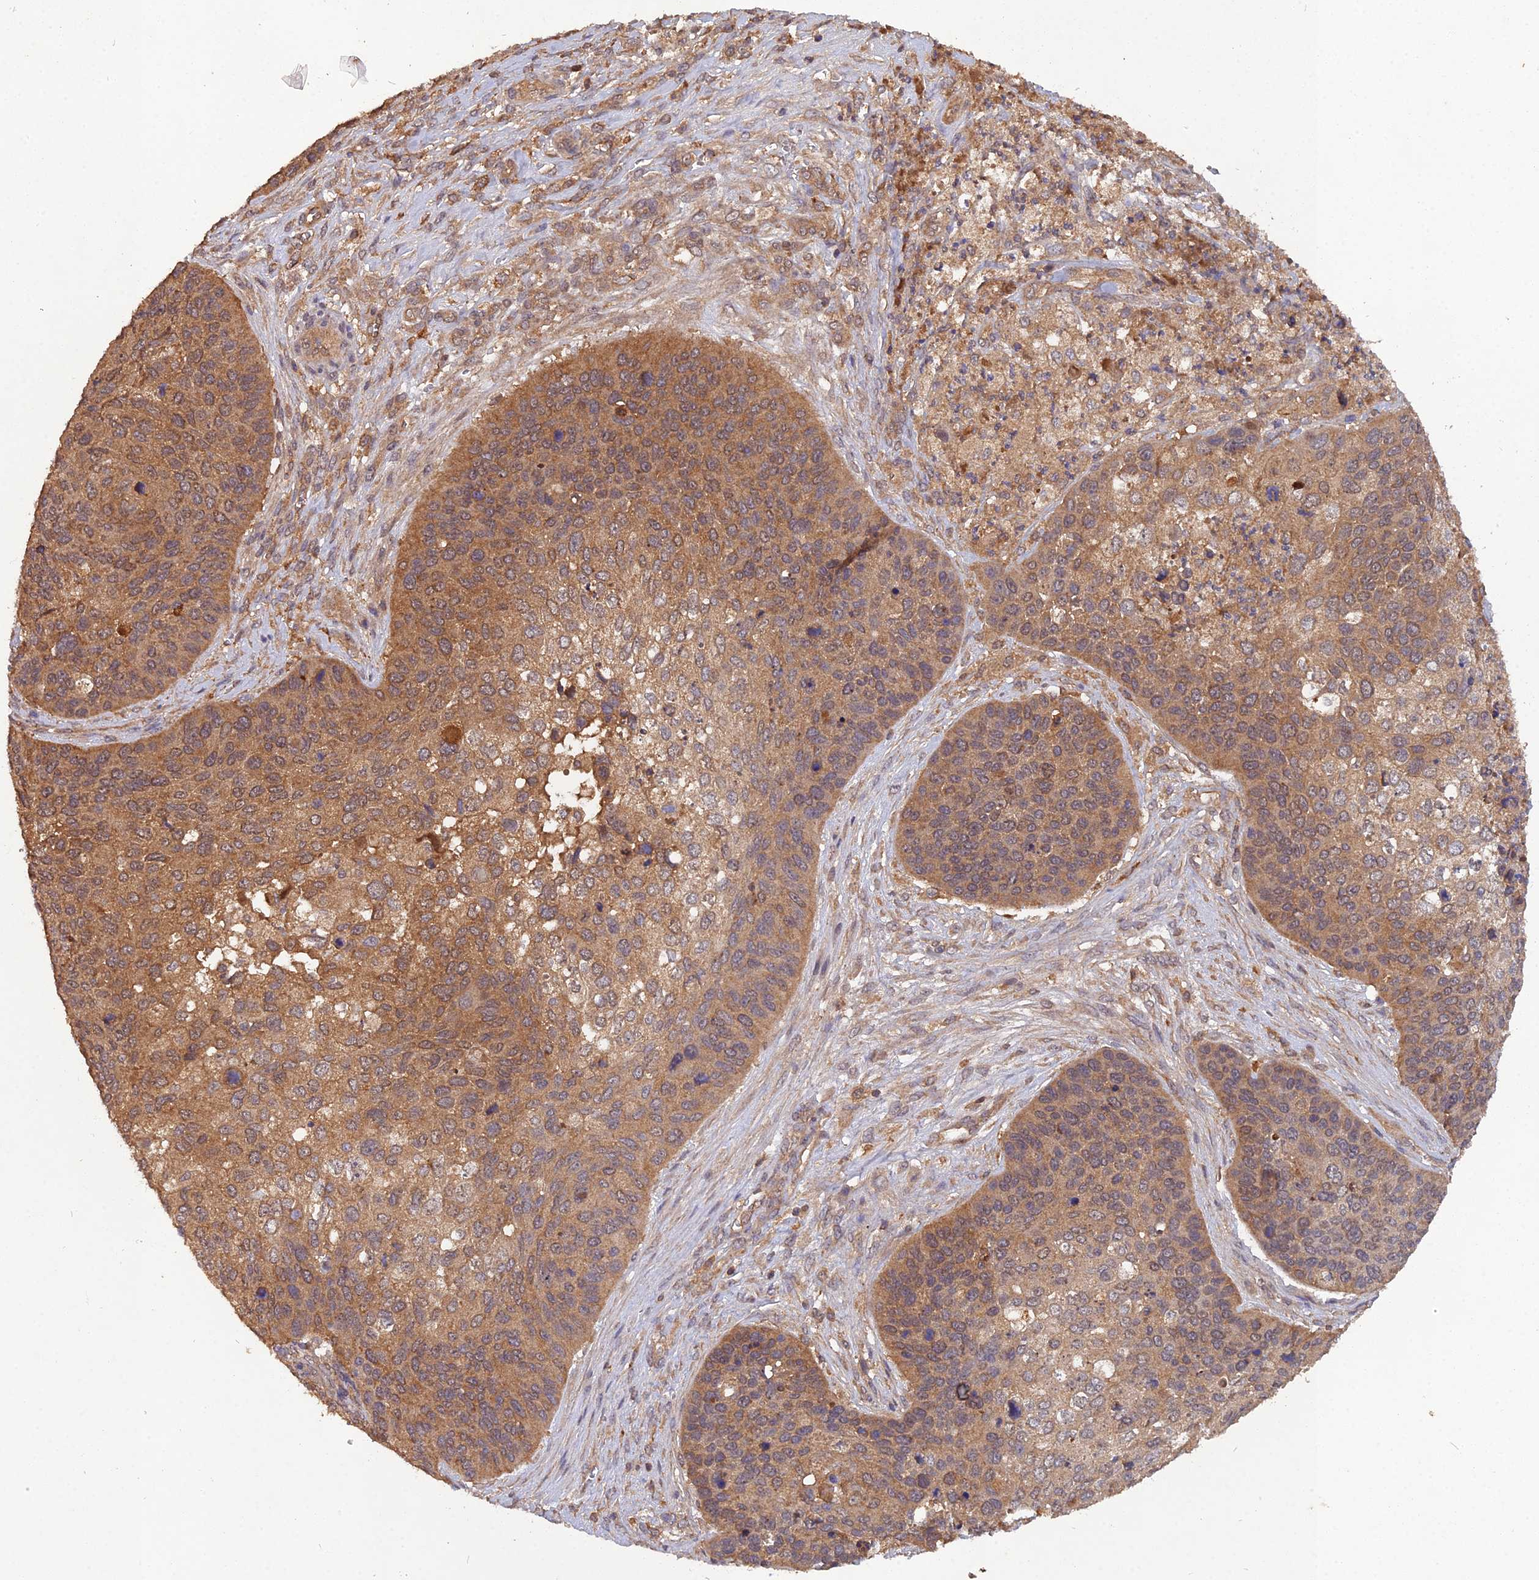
{"staining": {"intensity": "moderate", "quantity": ">75%", "location": "cytoplasmic/membranous"}, "tissue": "skin cancer", "cell_type": "Tumor cells", "image_type": "cancer", "snomed": [{"axis": "morphology", "description": "Basal cell carcinoma"}, {"axis": "topography", "description": "Skin"}], "caption": "A medium amount of moderate cytoplasmic/membranous expression is present in about >75% of tumor cells in basal cell carcinoma (skin) tissue.", "gene": "TMEM258", "patient": {"sex": "female", "age": 74}}